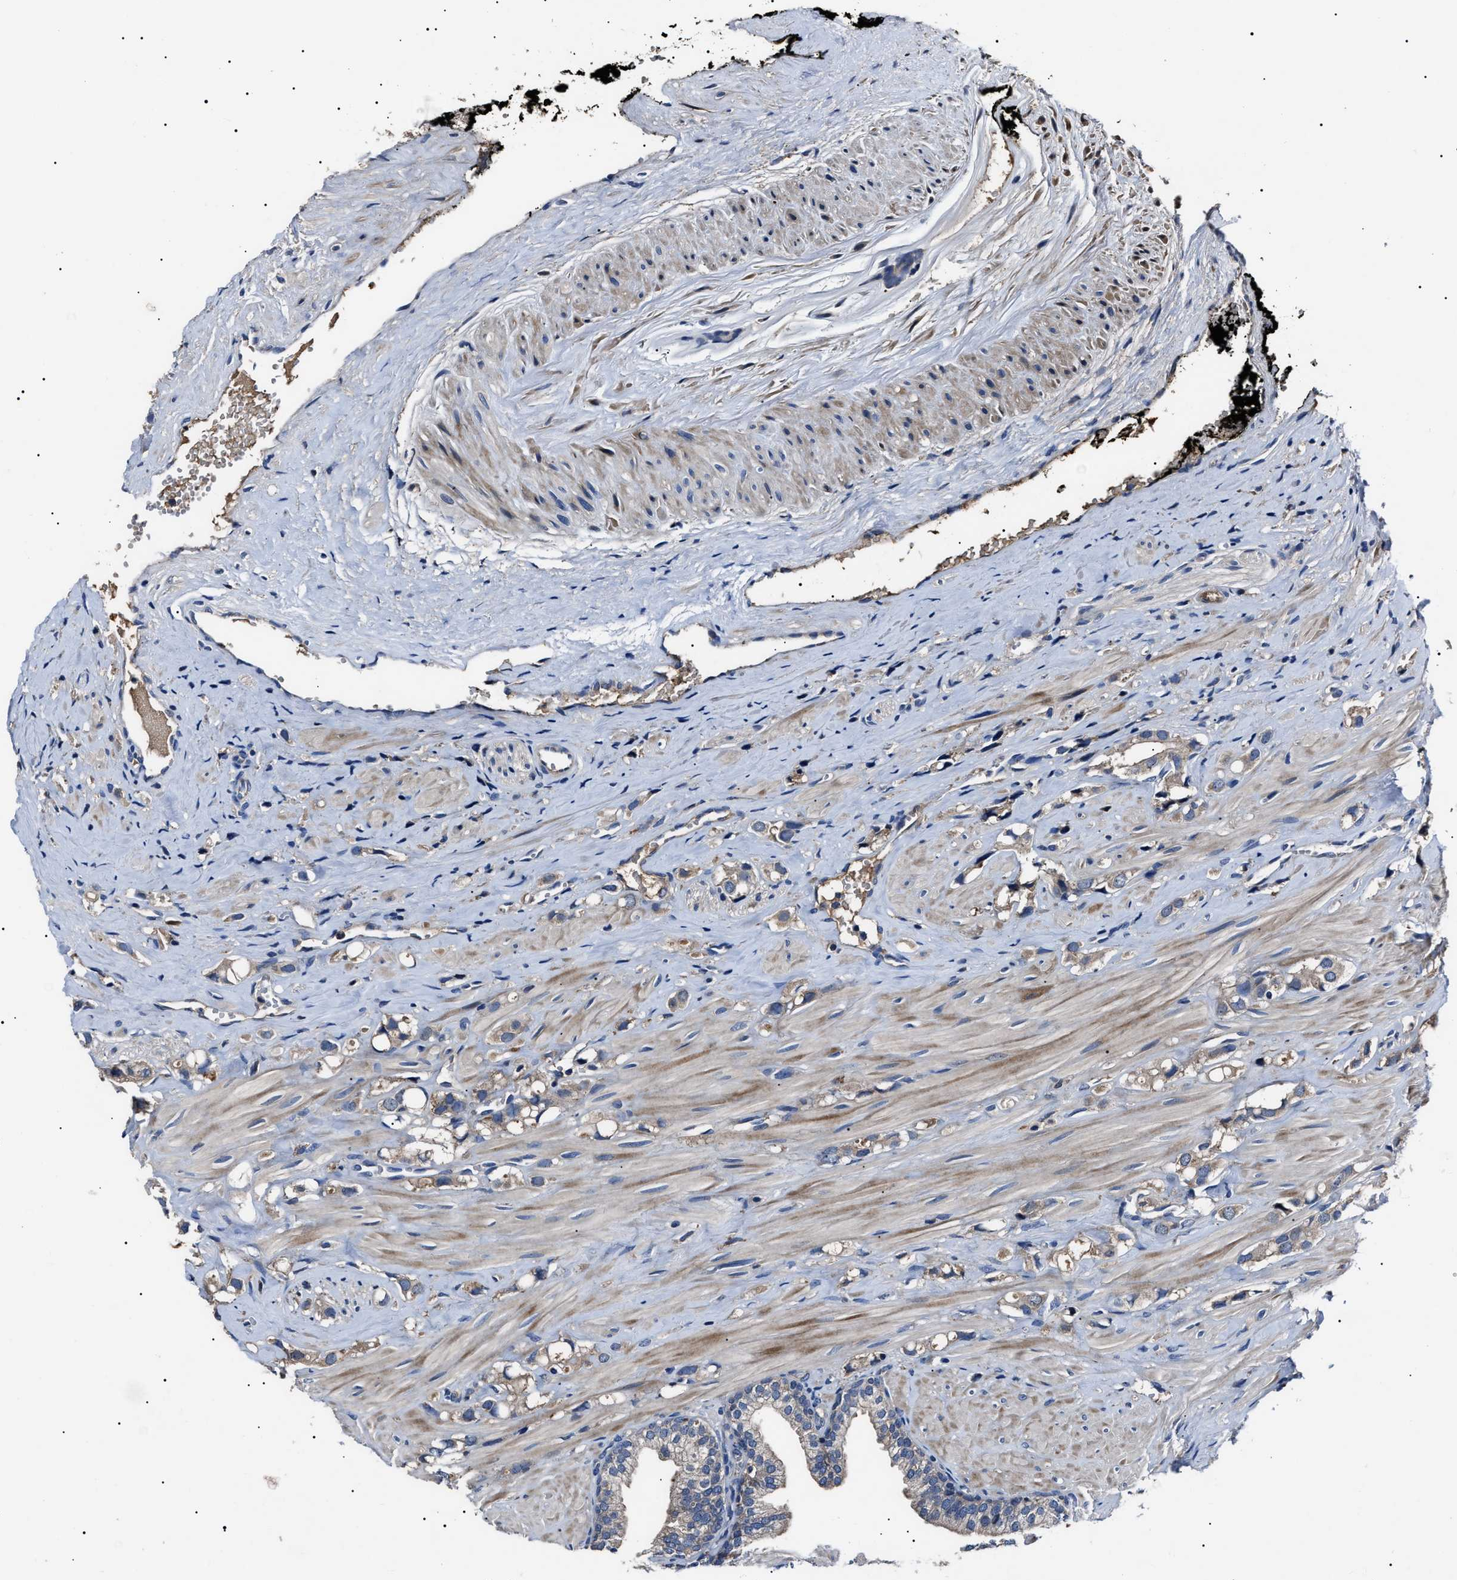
{"staining": {"intensity": "weak", "quantity": "<25%", "location": "cytoplasmic/membranous"}, "tissue": "prostate cancer", "cell_type": "Tumor cells", "image_type": "cancer", "snomed": [{"axis": "morphology", "description": "Adenocarcinoma, High grade"}, {"axis": "topography", "description": "Prostate"}], "caption": "There is no significant positivity in tumor cells of prostate cancer. (Stains: DAB (3,3'-diaminobenzidine) immunohistochemistry with hematoxylin counter stain, Microscopy: brightfield microscopy at high magnification).", "gene": "IFT81", "patient": {"sex": "male", "age": 52}}